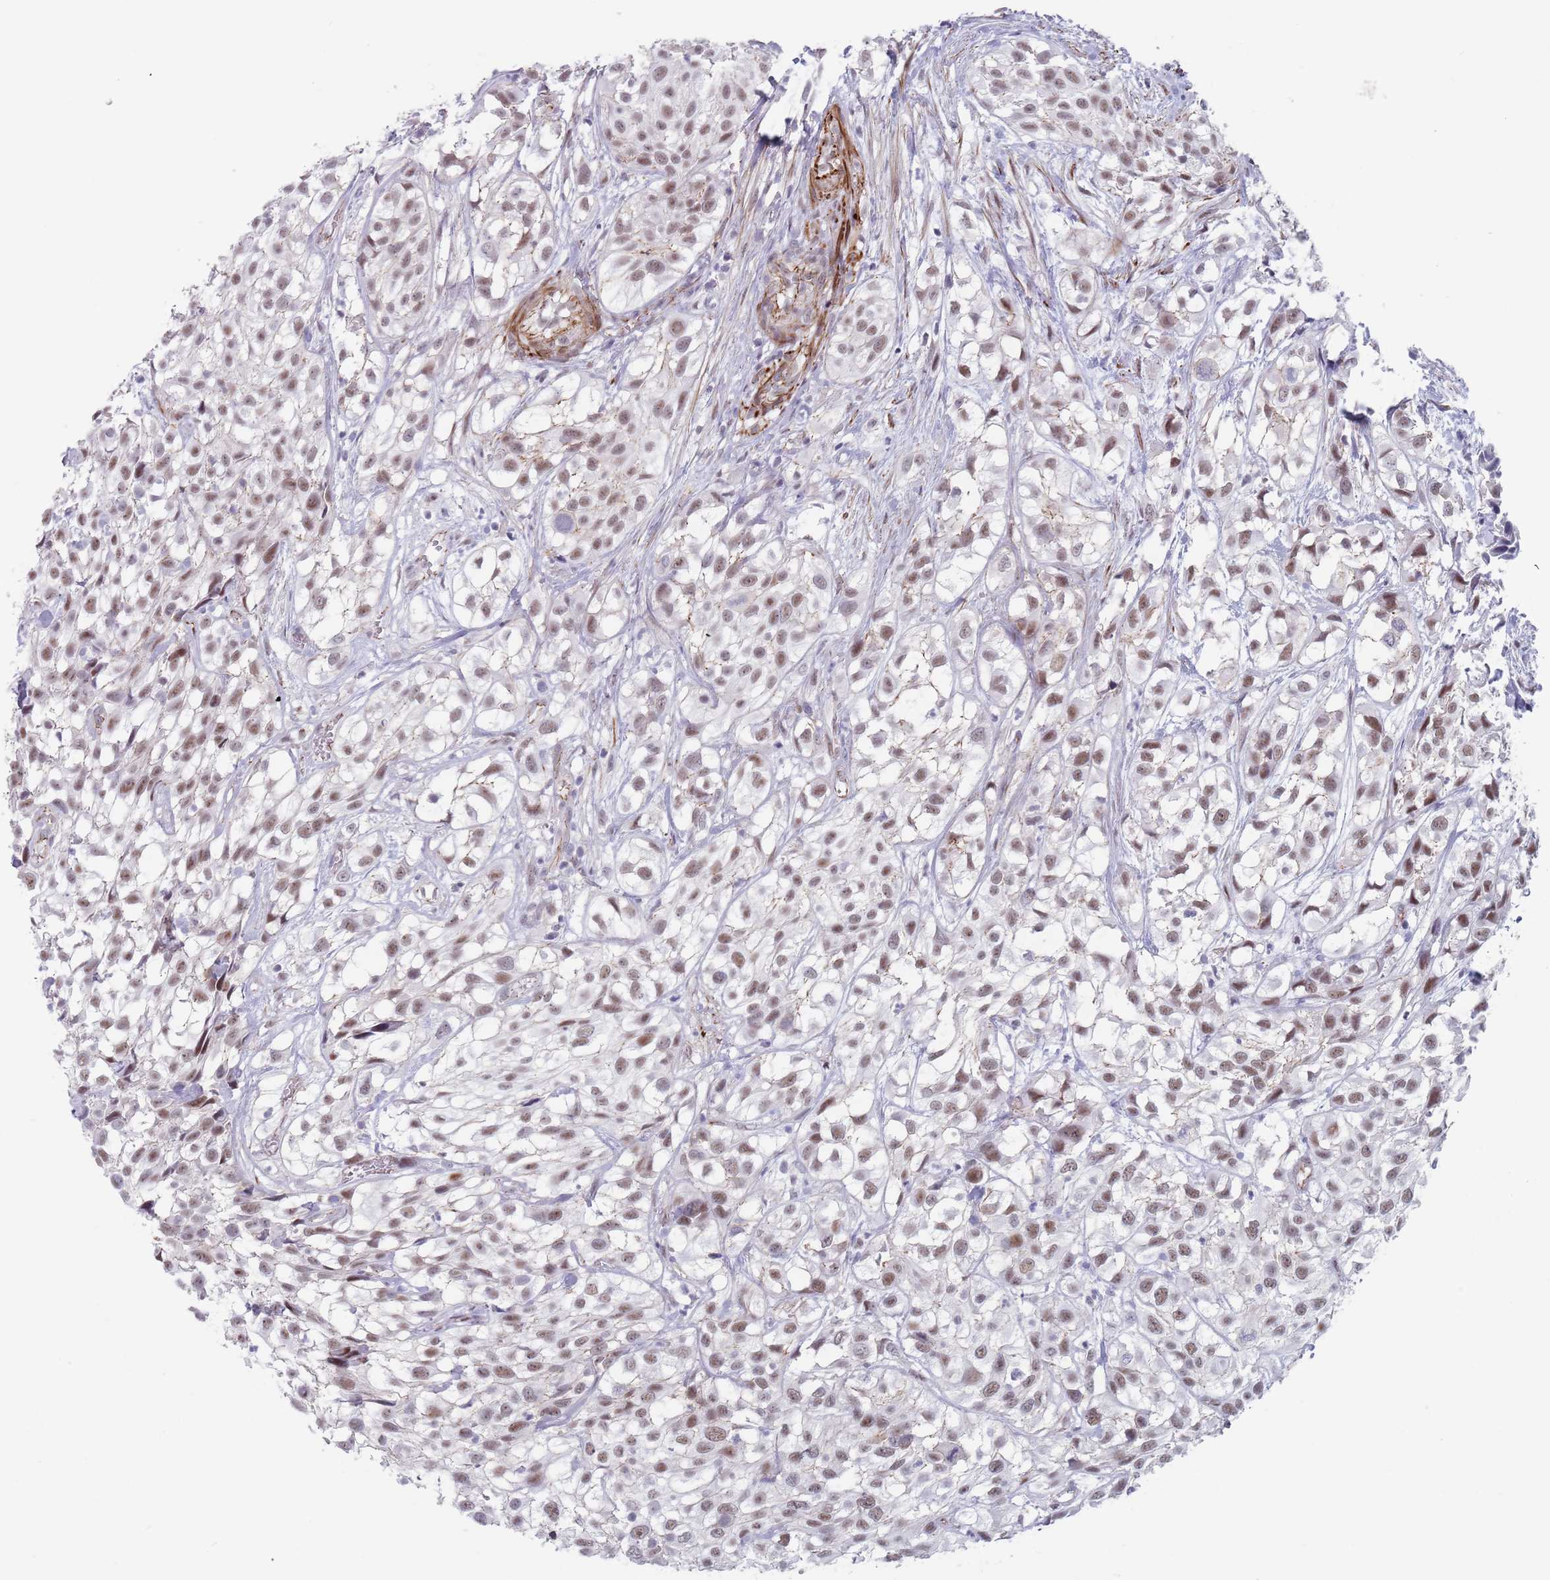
{"staining": {"intensity": "weak", "quantity": ">75%", "location": "nuclear"}, "tissue": "urothelial cancer", "cell_type": "Tumor cells", "image_type": "cancer", "snomed": [{"axis": "morphology", "description": "Urothelial carcinoma, High grade"}, {"axis": "topography", "description": "Urinary bladder"}], "caption": "Protein staining of high-grade urothelial carcinoma tissue demonstrates weak nuclear positivity in about >75% of tumor cells. Nuclei are stained in blue.", "gene": "OR5A2", "patient": {"sex": "male", "age": 56}}